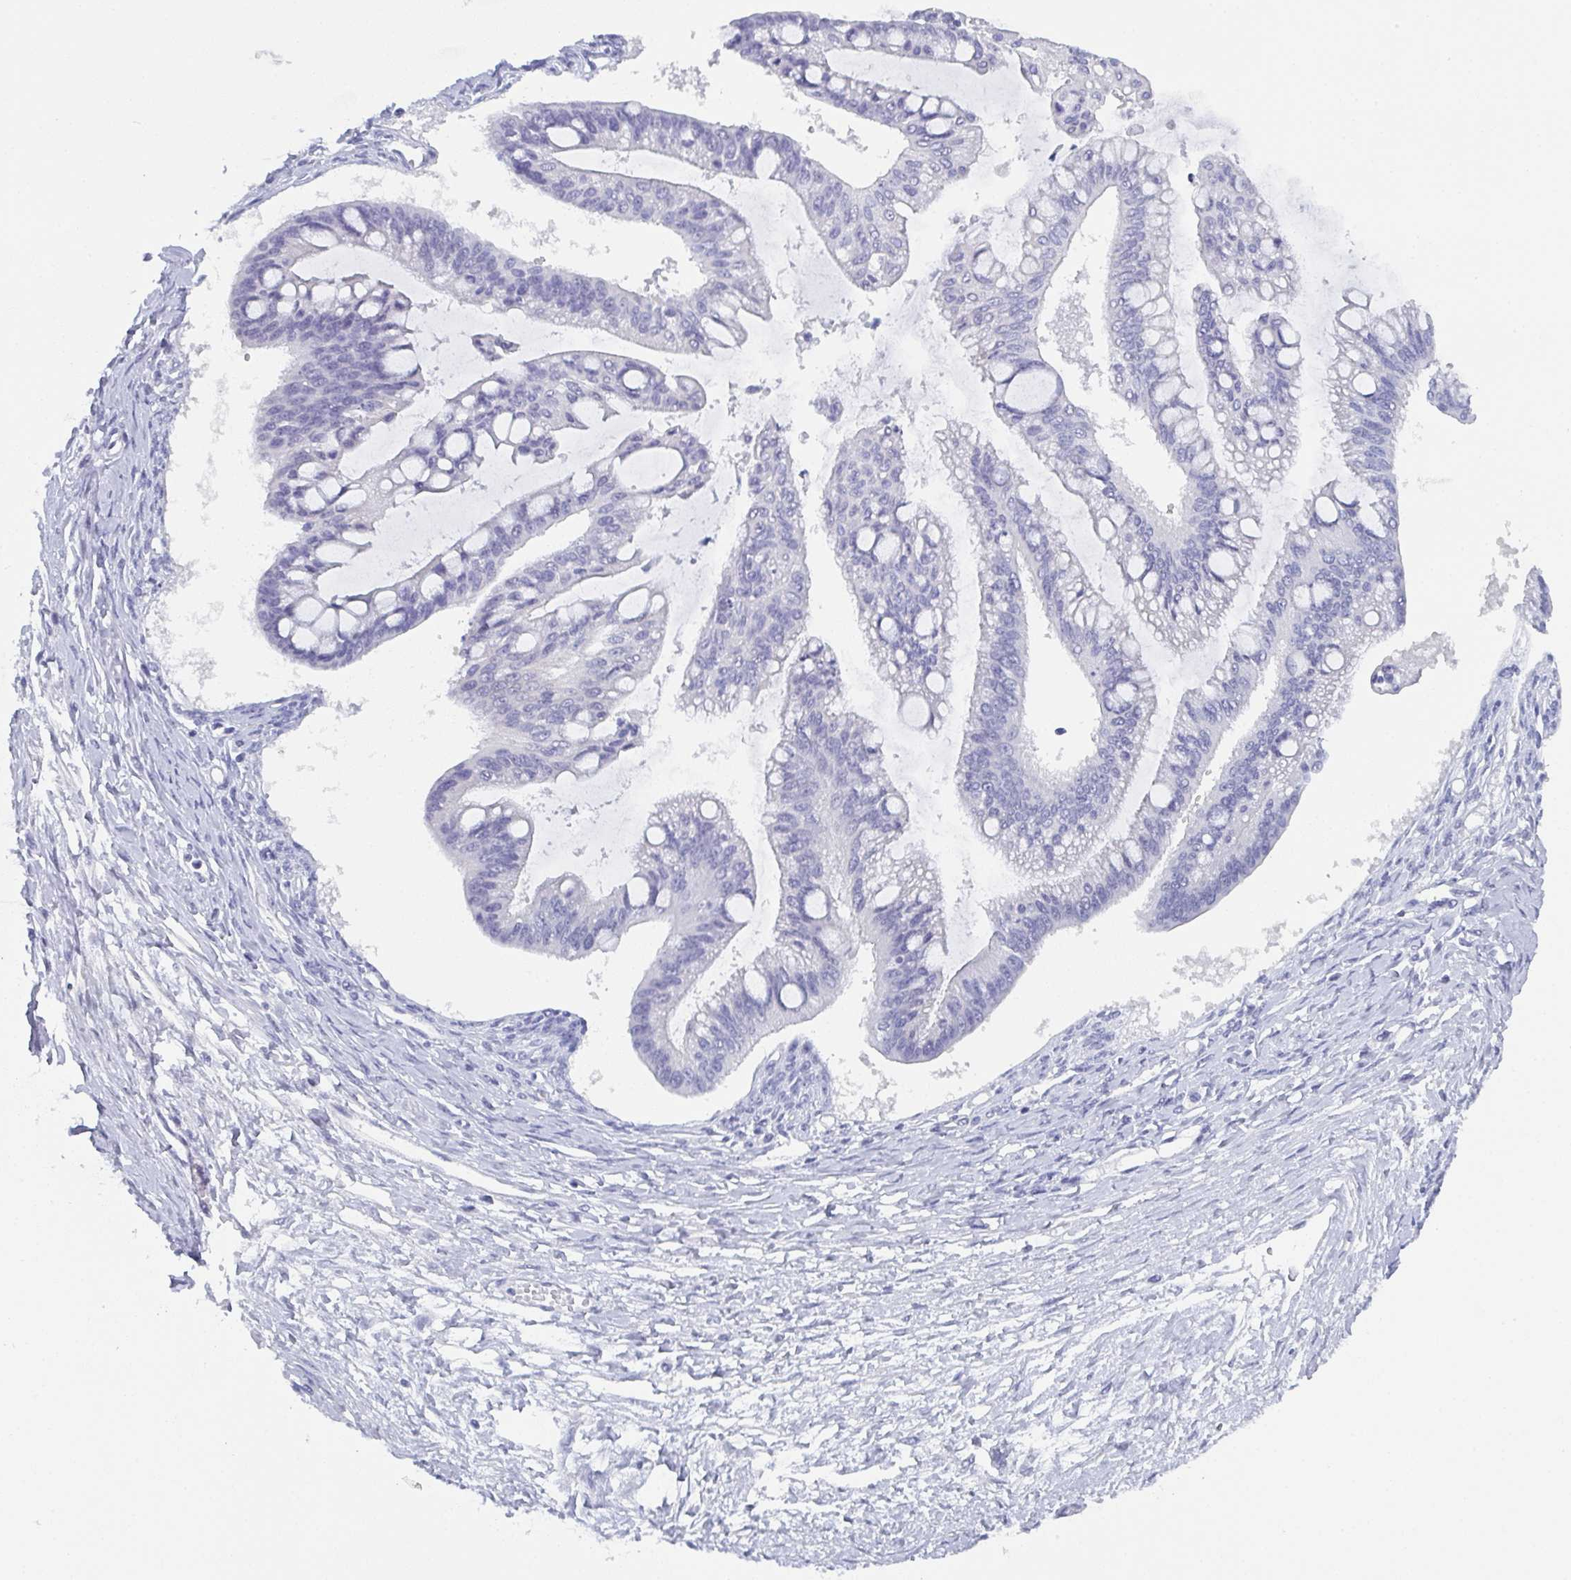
{"staining": {"intensity": "negative", "quantity": "none", "location": "none"}, "tissue": "ovarian cancer", "cell_type": "Tumor cells", "image_type": "cancer", "snomed": [{"axis": "morphology", "description": "Cystadenocarcinoma, mucinous, NOS"}, {"axis": "topography", "description": "Ovary"}], "caption": "Immunohistochemistry image of neoplastic tissue: human ovarian mucinous cystadenocarcinoma stained with DAB shows no significant protein expression in tumor cells.", "gene": "DYDC2", "patient": {"sex": "female", "age": 73}}